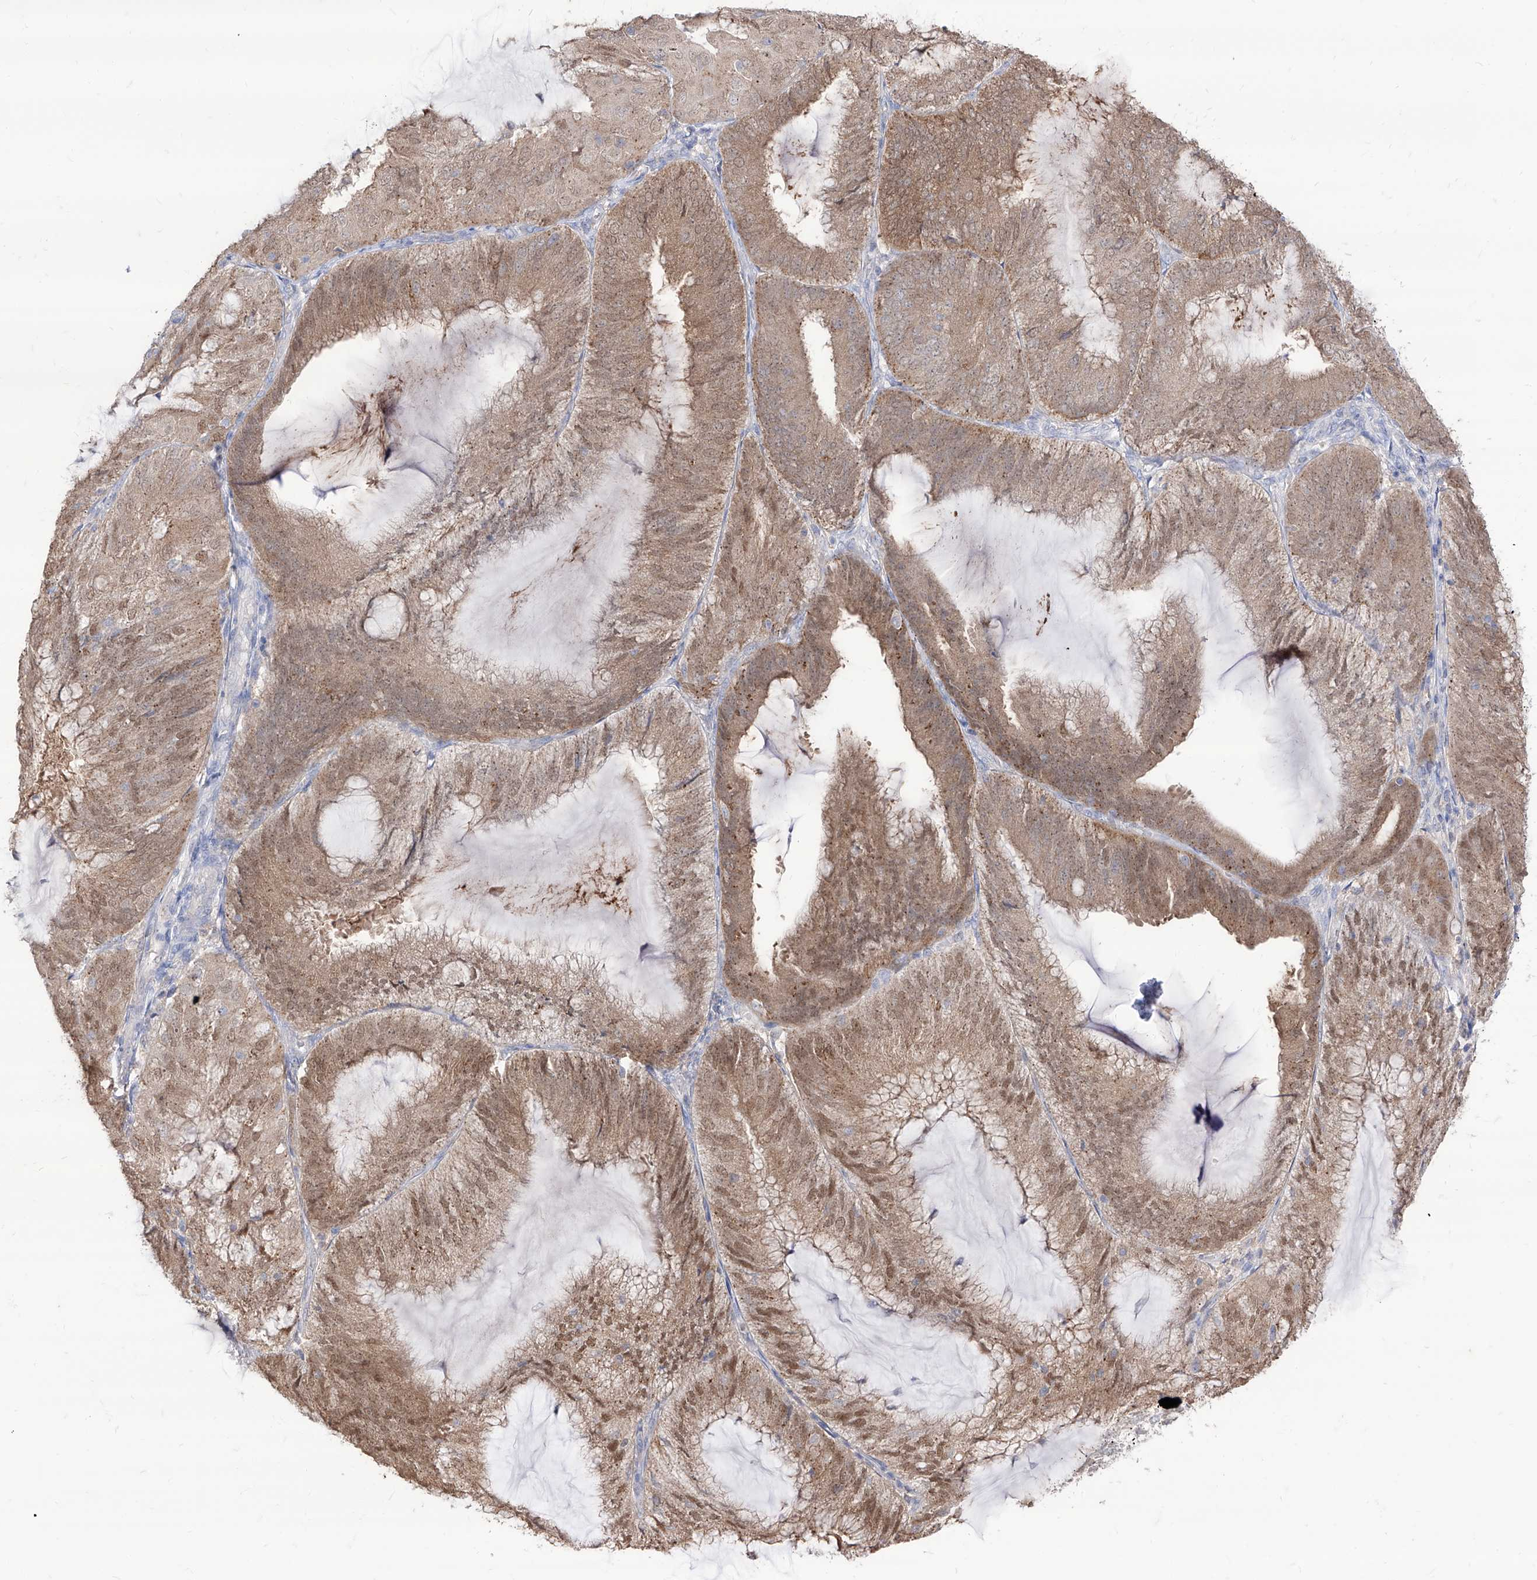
{"staining": {"intensity": "moderate", "quantity": ">75%", "location": "cytoplasmic/membranous,nuclear"}, "tissue": "endometrial cancer", "cell_type": "Tumor cells", "image_type": "cancer", "snomed": [{"axis": "morphology", "description": "Adenocarcinoma, NOS"}, {"axis": "topography", "description": "Endometrium"}], "caption": "A histopathology image of endometrial cancer stained for a protein shows moderate cytoplasmic/membranous and nuclear brown staining in tumor cells.", "gene": "BROX", "patient": {"sex": "female", "age": 81}}